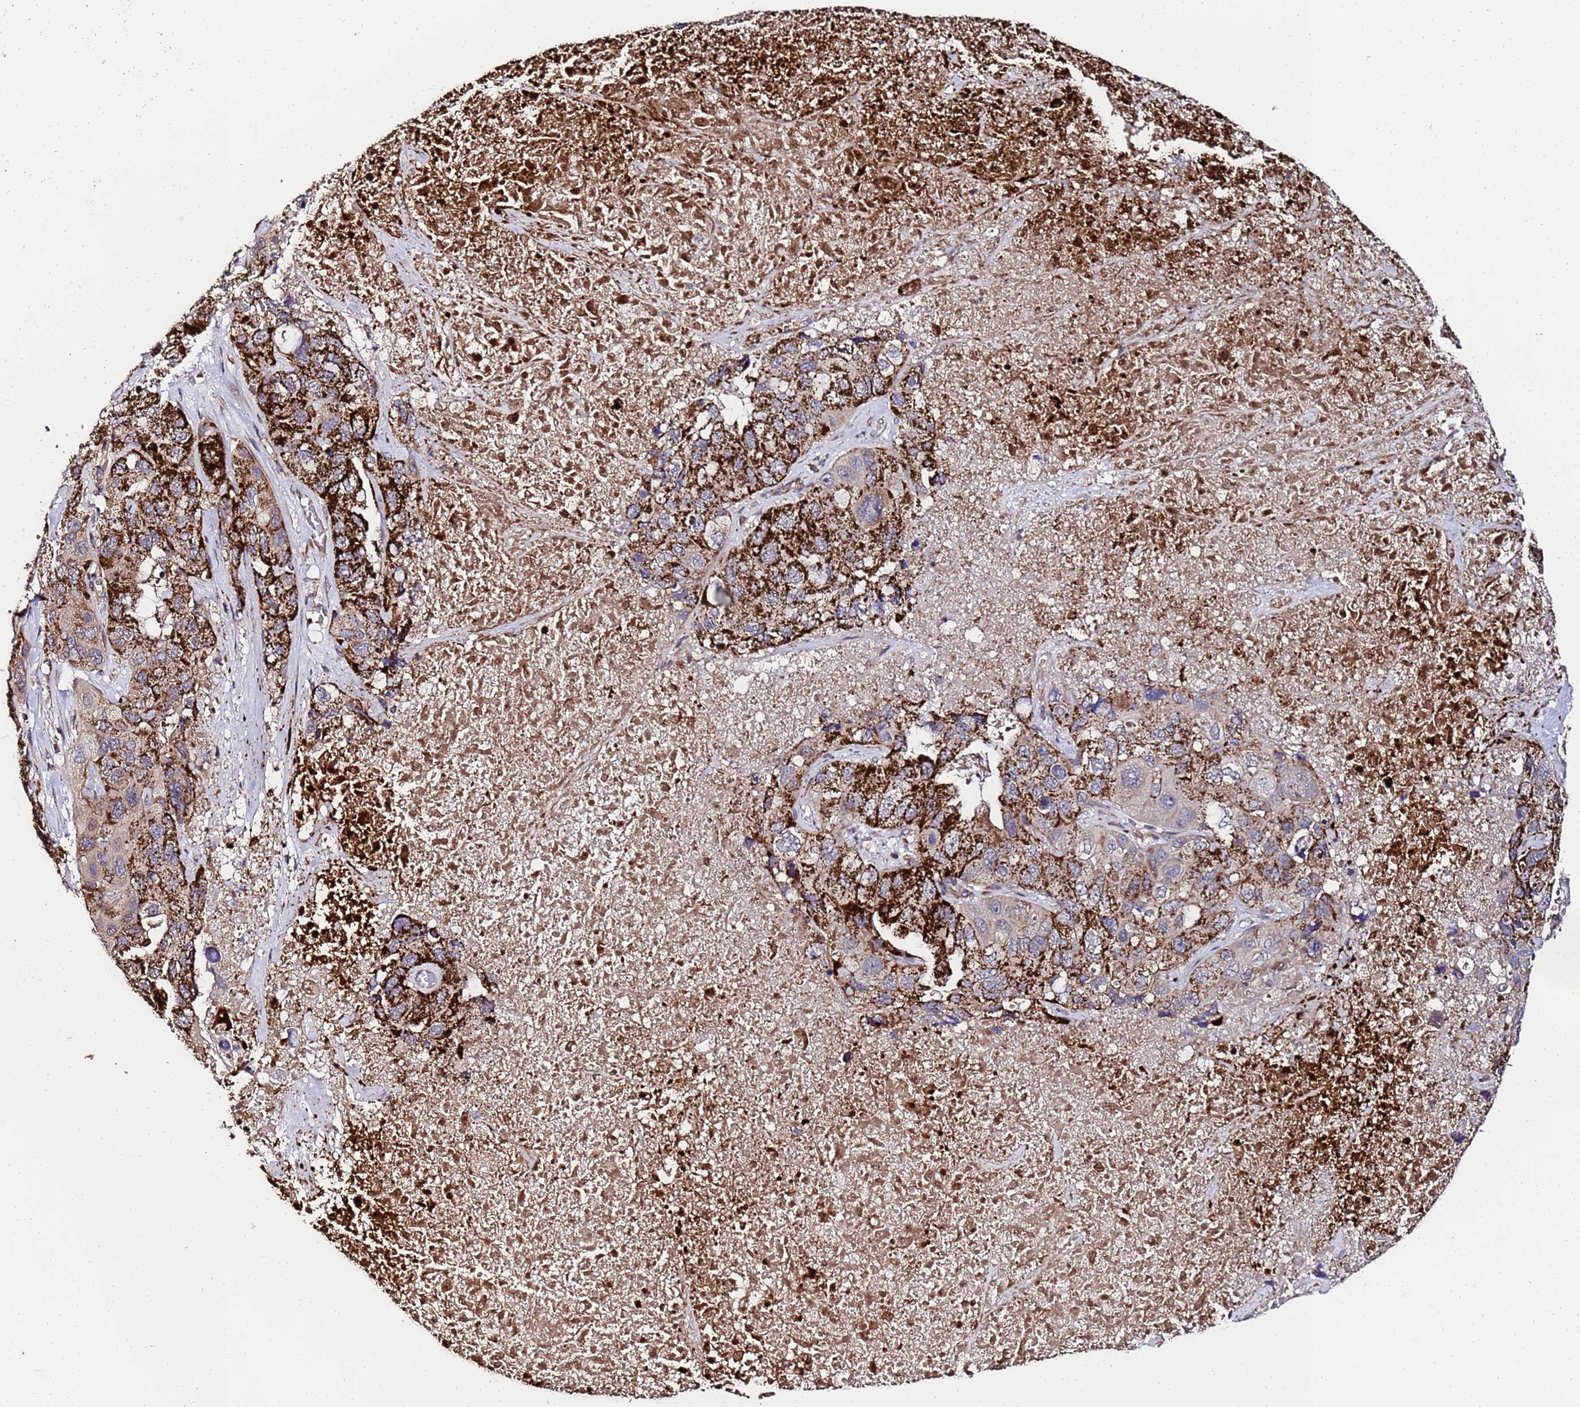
{"staining": {"intensity": "strong", "quantity": ">75%", "location": "cytoplasmic/membranous"}, "tissue": "lung cancer", "cell_type": "Tumor cells", "image_type": "cancer", "snomed": [{"axis": "morphology", "description": "Squamous cell carcinoma, NOS"}, {"axis": "topography", "description": "Lung"}], "caption": "Squamous cell carcinoma (lung) stained for a protein demonstrates strong cytoplasmic/membranous positivity in tumor cells.", "gene": "PRODH", "patient": {"sex": "female", "age": 73}}